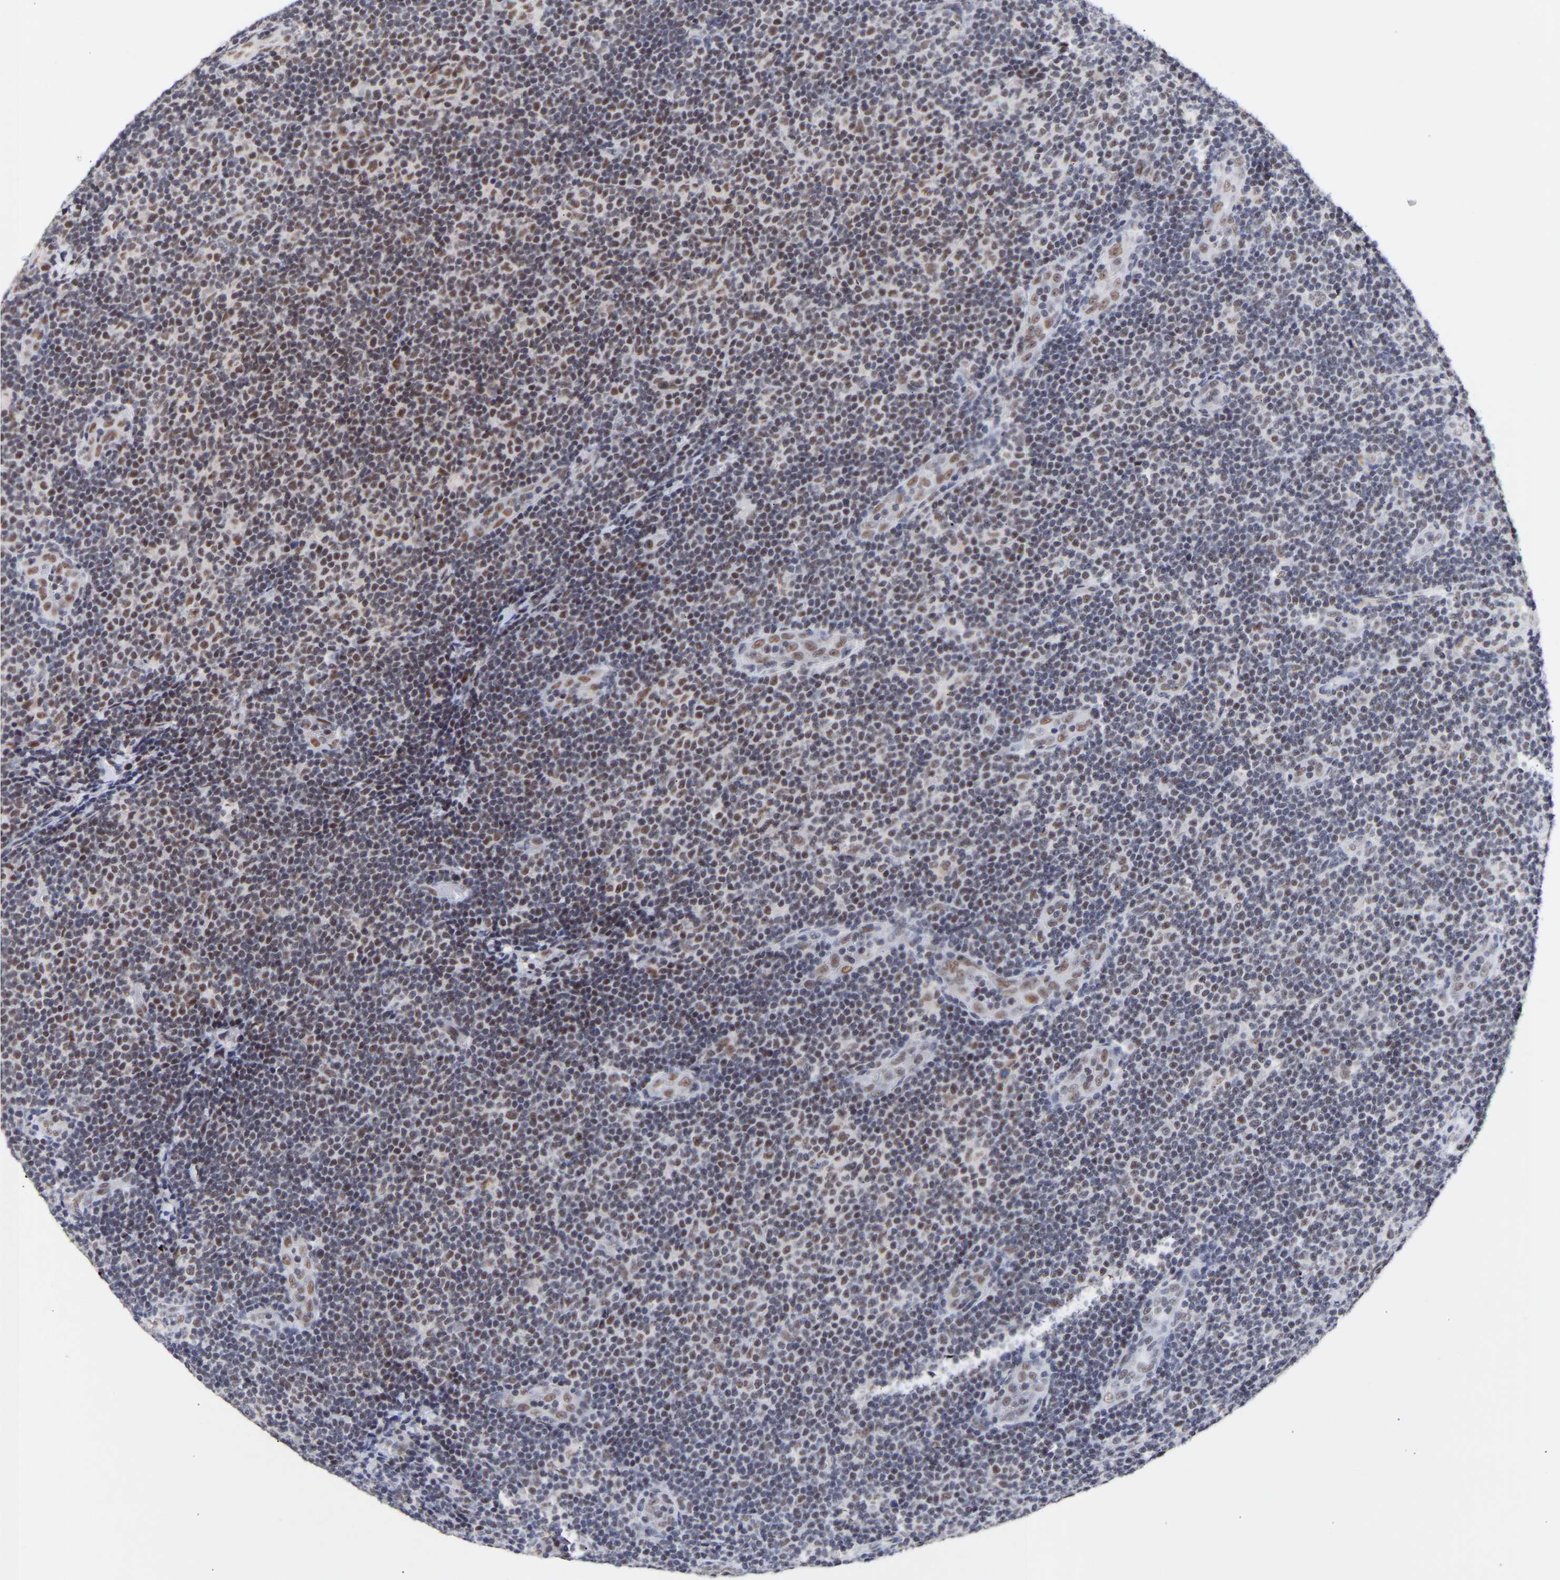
{"staining": {"intensity": "weak", "quantity": "<25%", "location": "nuclear"}, "tissue": "lymphoma", "cell_type": "Tumor cells", "image_type": "cancer", "snomed": [{"axis": "morphology", "description": "Malignant lymphoma, non-Hodgkin's type, Low grade"}, {"axis": "topography", "description": "Lymph node"}], "caption": "This is an immunohistochemistry histopathology image of low-grade malignant lymphoma, non-Hodgkin's type. There is no staining in tumor cells.", "gene": "RBM15", "patient": {"sex": "male", "age": 83}}